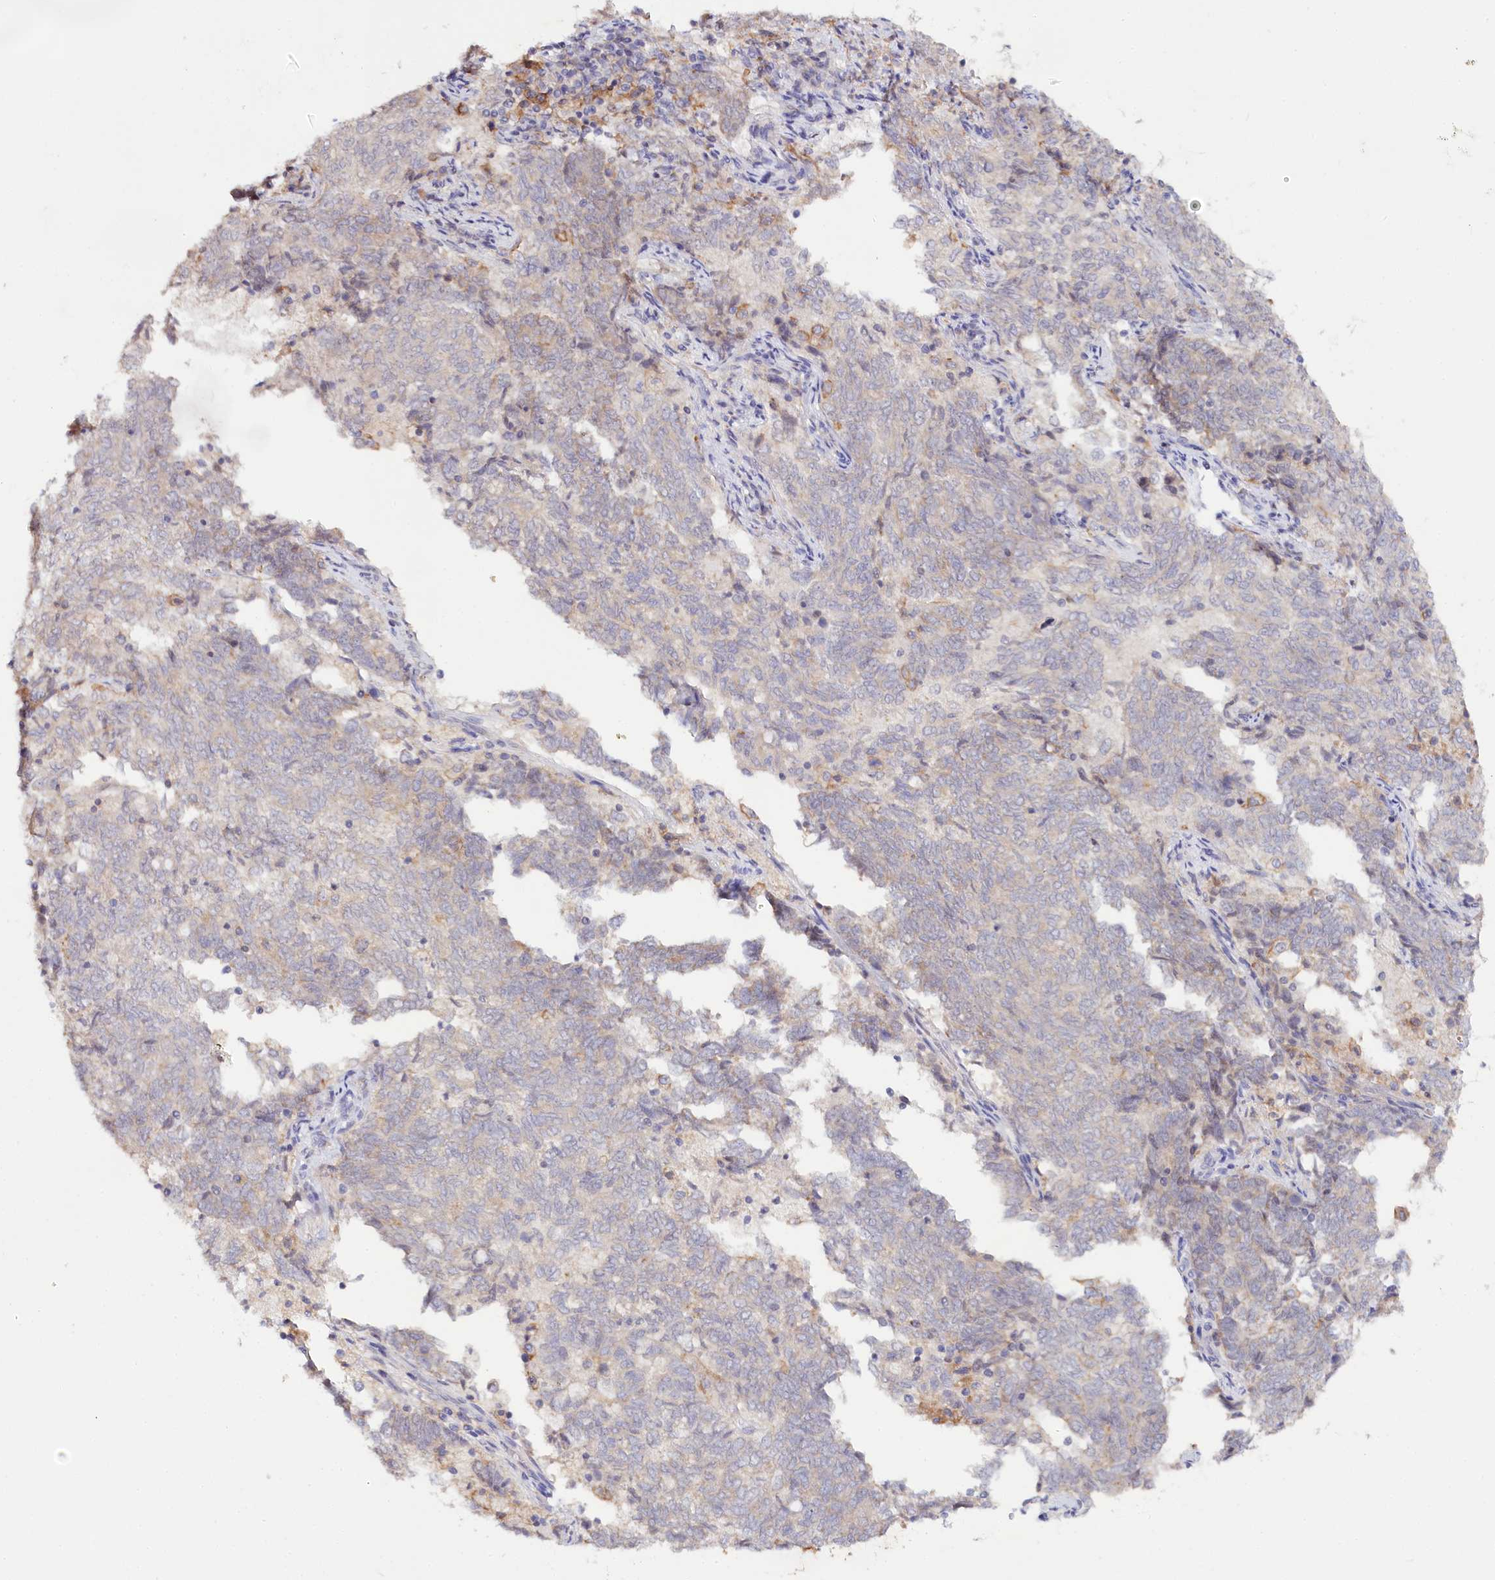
{"staining": {"intensity": "negative", "quantity": "none", "location": "none"}, "tissue": "endometrial cancer", "cell_type": "Tumor cells", "image_type": "cancer", "snomed": [{"axis": "morphology", "description": "Adenocarcinoma, NOS"}, {"axis": "topography", "description": "Endometrium"}], "caption": "Endometrial adenocarcinoma was stained to show a protein in brown. There is no significant positivity in tumor cells. (Brightfield microscopy of DAB IHC at high magnification).", "gene": "DAPK1", "patient": {"sex": "female", "age": 80}}